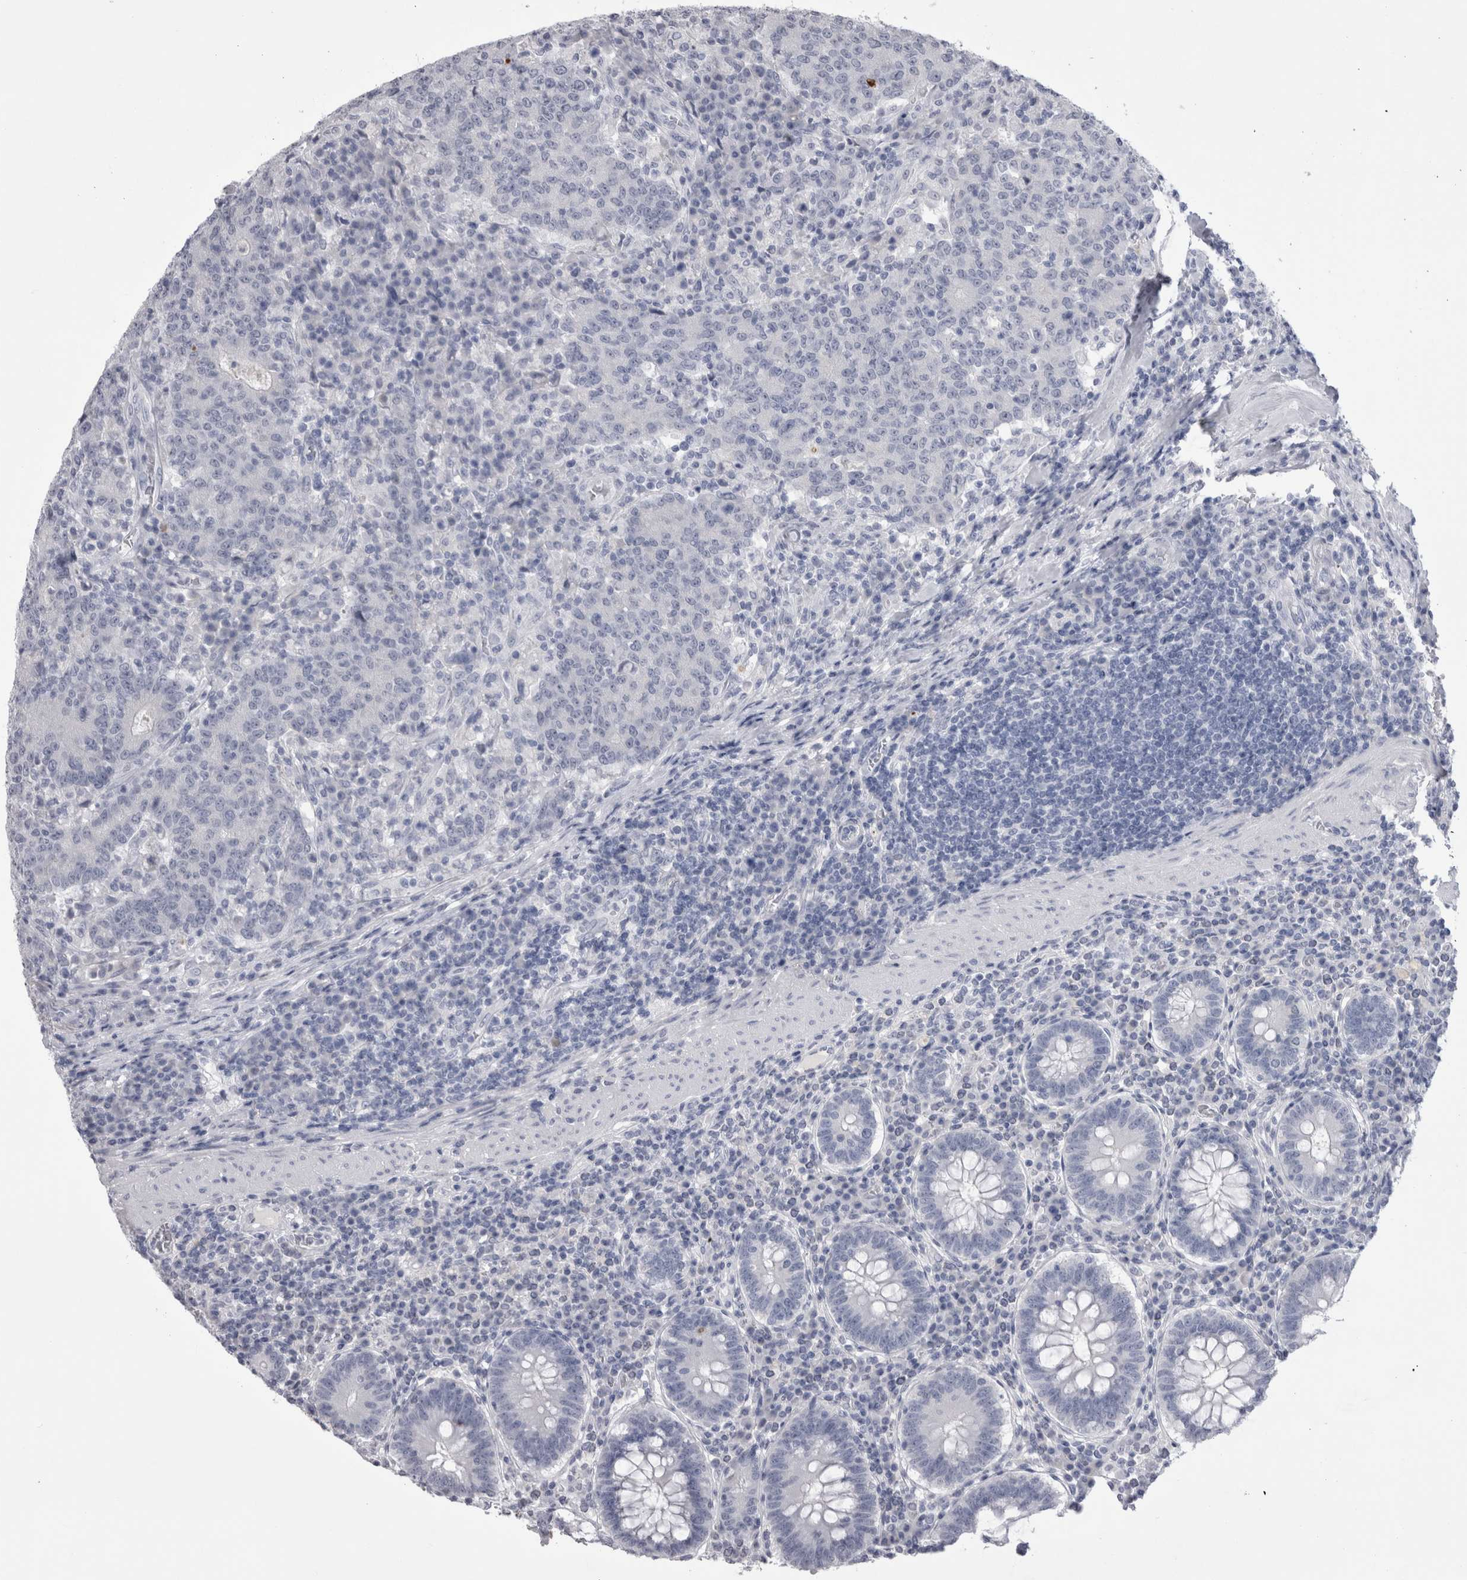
{"staining": {"intensity": "negative", "quantity": "none", "location": "none"}, "tissue": "colorectal cancer", "cell_type": "Tumor cells", "image_type": "cancer", "snomed": [{"axis": "morphology", "description": "Adenocarcinoma, NOS"}, {"axis": "topography", "description": "Colon"}], "caption": "Immunohistochemistry of colorectal adenocarcinoma demonstrates no staining in tumor cells.", "gene": "ADAM2", "patient": {"sex": "female", "age": 75}}